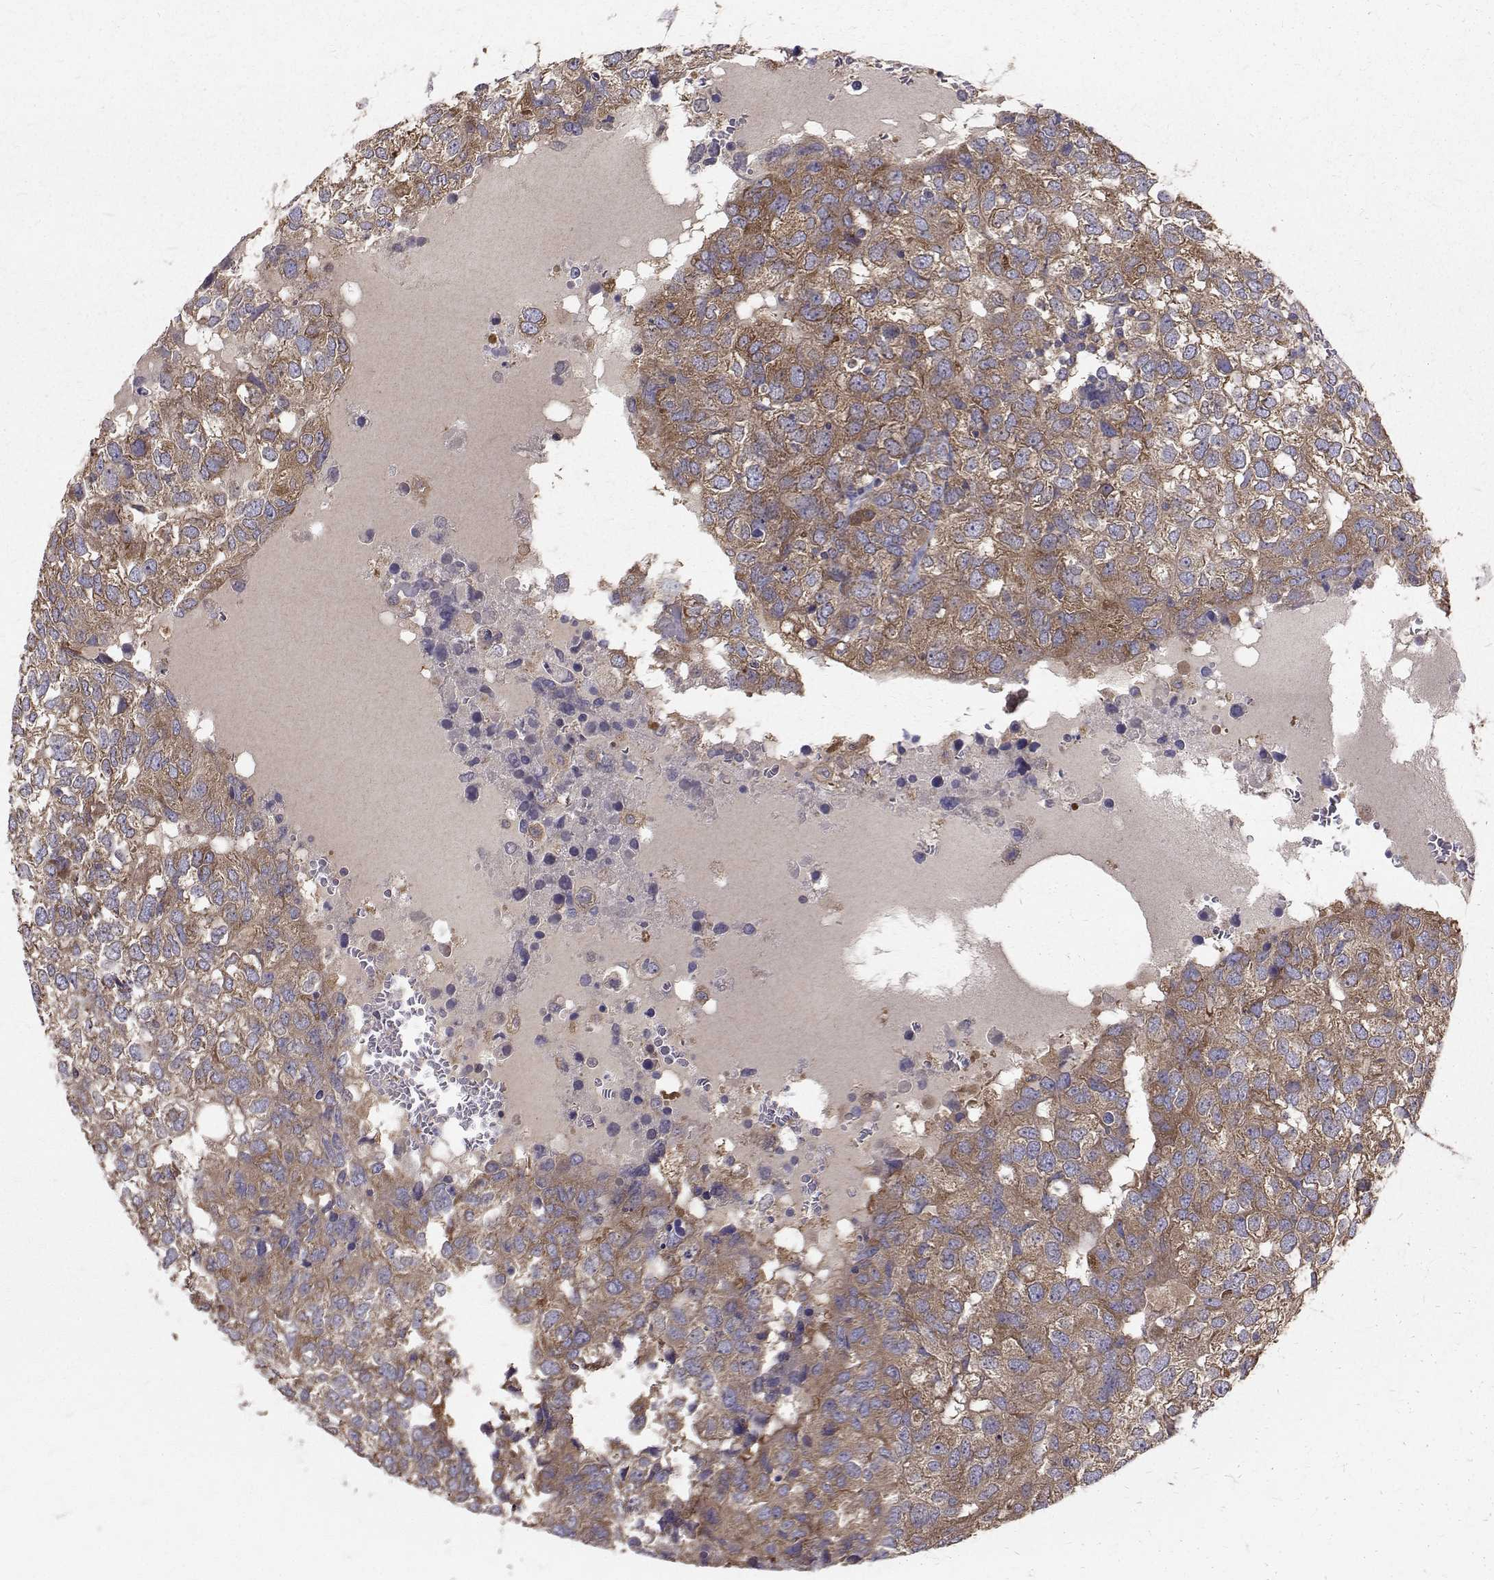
{"staining": {"intensity": "moderate", "quantity": ">75%", "location": "cytoplasmic/membranous"}, "tissue": "breast cancer", "cell_type": "Tumor cells", "image_type": "cancer", "snomed": [{"axis": "morphology", "description": "Duct carcinoma"}, {"axis": "topography", "description": "Breast"}], "caption": "There is medium levels of moderate cytoplasmic/membranous staining in tumor cells of breast cancer, as demonstrated by immunohistochemical staining (brown color).", "gene": "FARSB", "patient": {"sex": "female", "age": 30}}